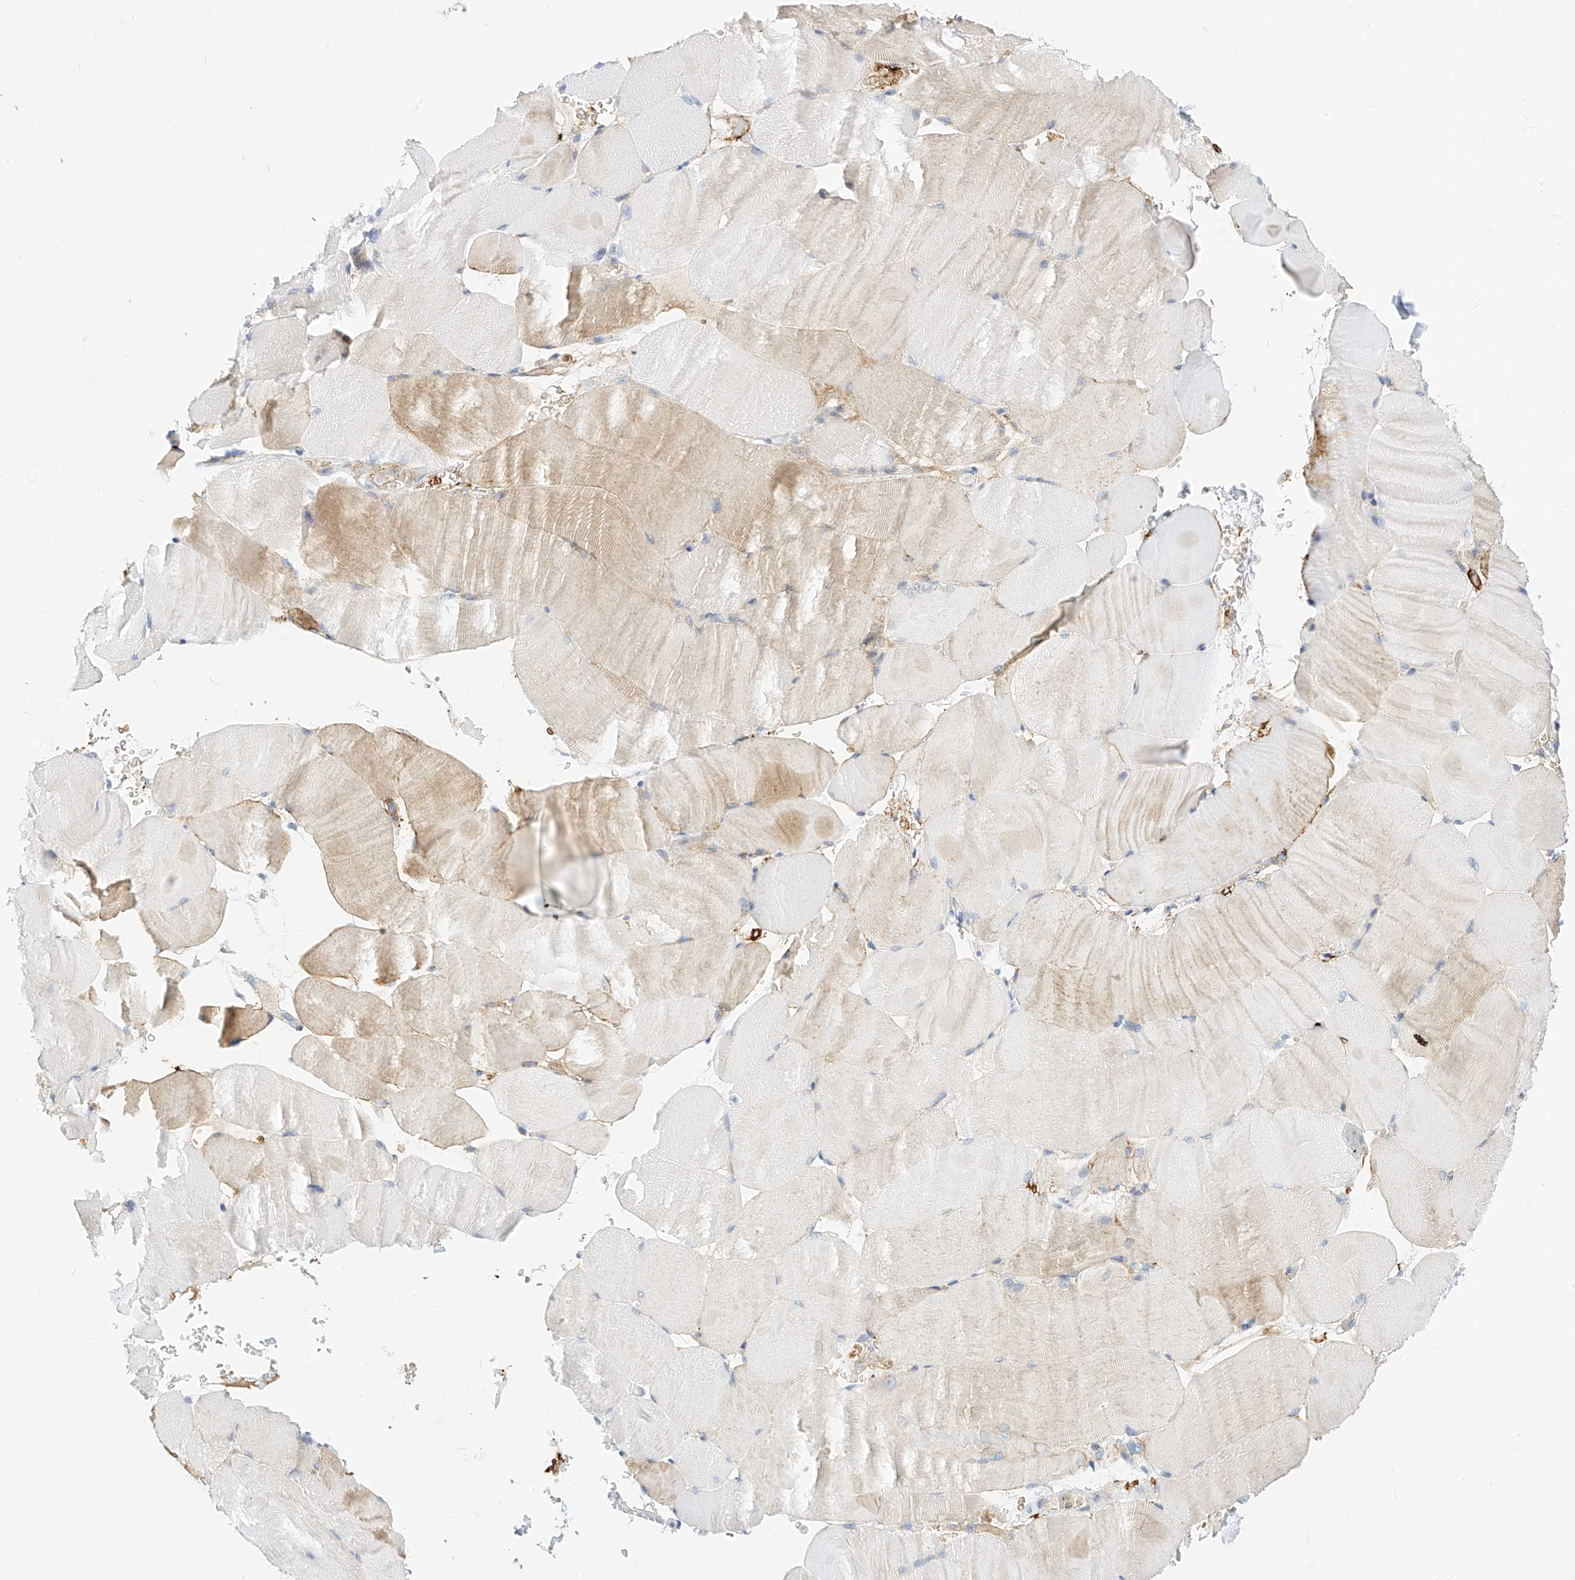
{"staining": {"intensity": "moderate", "quantity": "25%-75%", "location": "cytoplasmic/membranous"}, "tissue": "skeletal muscle", "cell_type": "Myocytes", "image_type": "normal", "snomed": [{"axis": "morphology", "description": "Normal tissue, NOS"}, {"axis": "topography", "description": "Skeletal muscle"}, {"axis": "topography", "description": "Parathyroid gland"}], "caption": "A brown stain shows moderate cytoplasmic/membranous positivity of a protein in myocytes of unremarkable skeletal muscle. The staining was performed using DAB, with brown indicating positive protein expression. Nuclei are stained blue with hematoxylin.", "gene": "TXNDC9", "patient": {"sex": "female", "age": 37}}